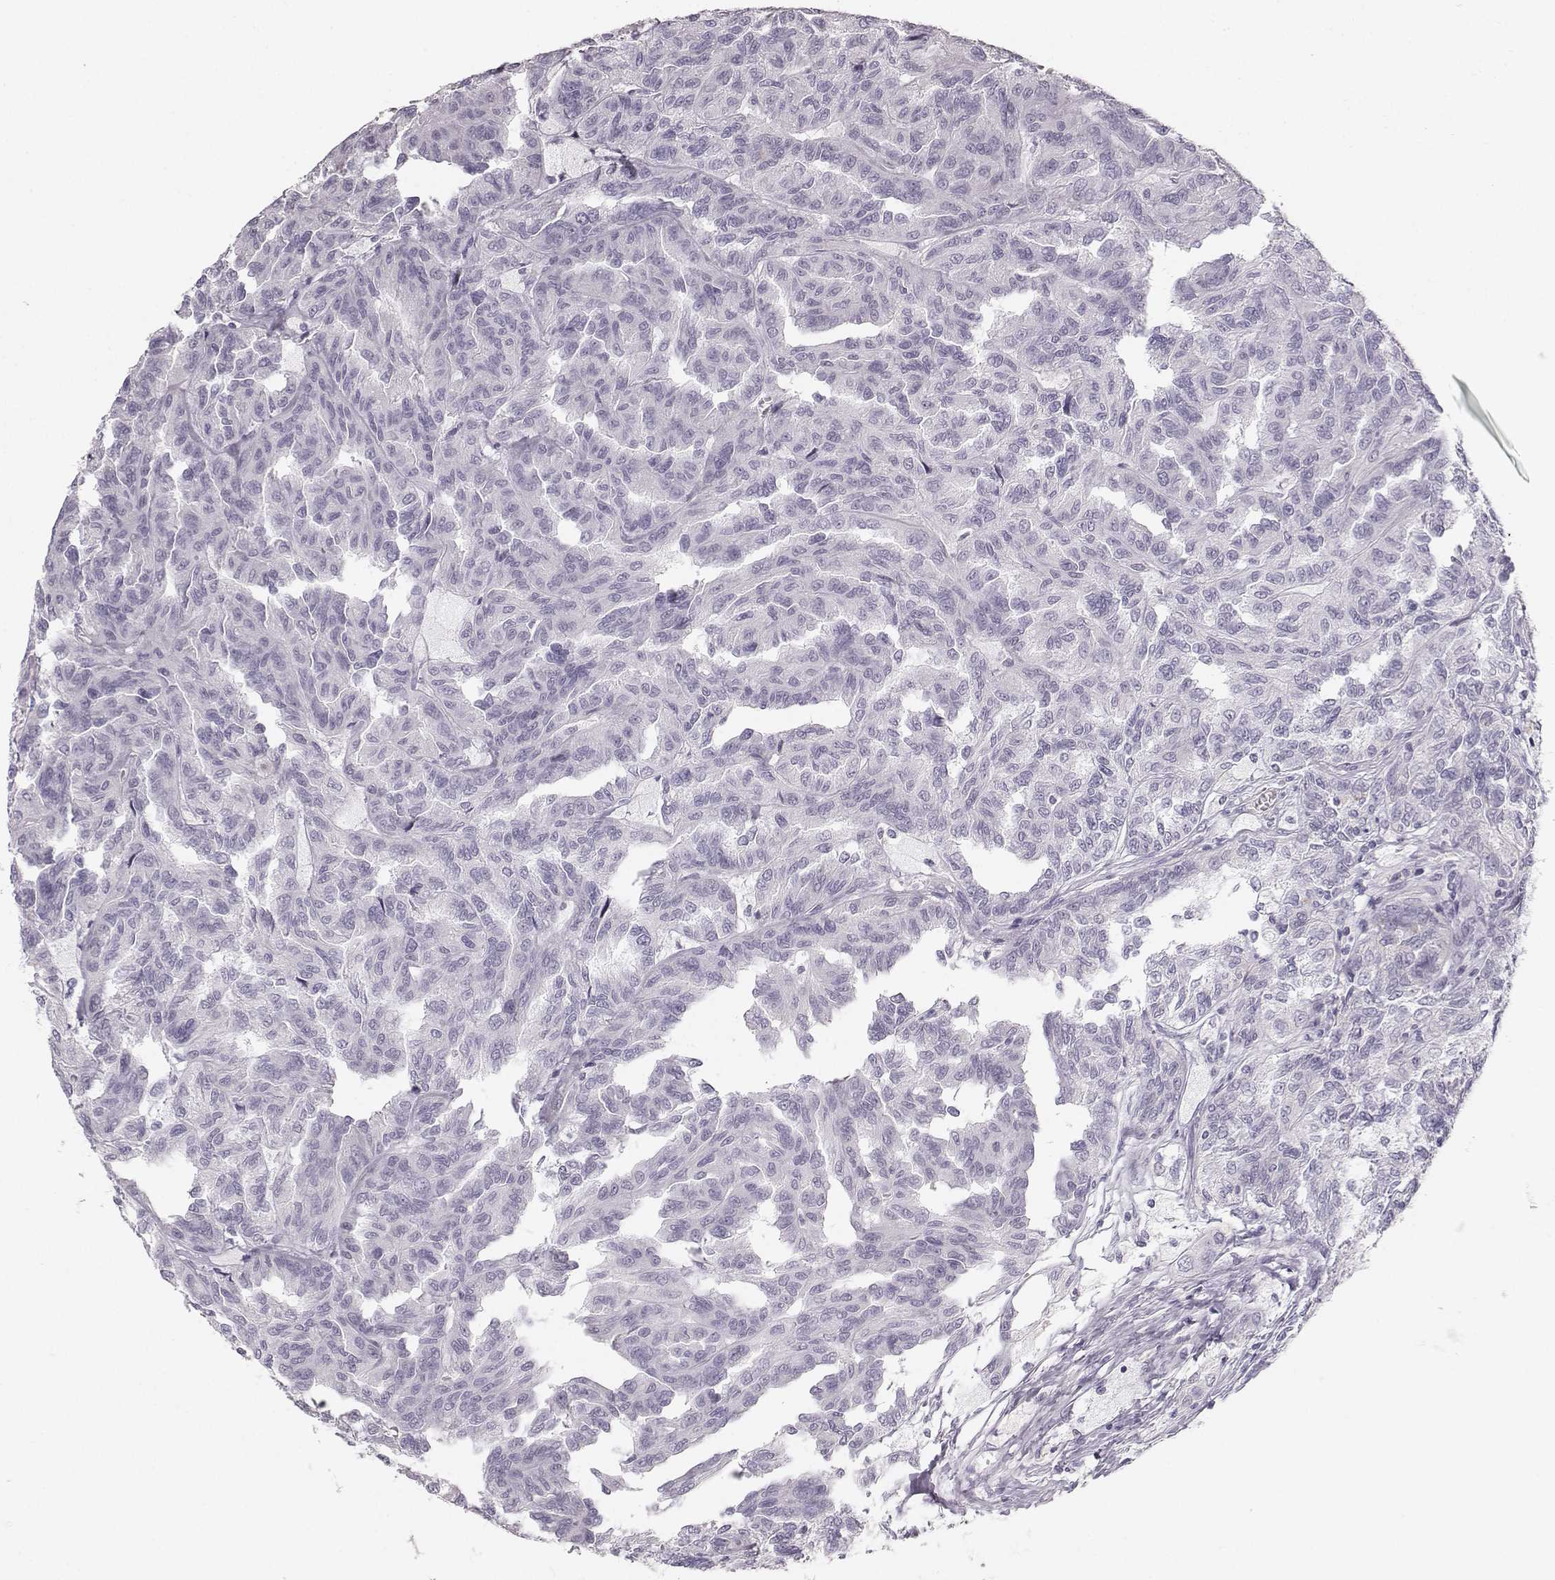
{"staining": {"intensity": "negative", "quantity": "none", "location": "none"}, "tissue": "renal cancer", "cell_type": "Tumor cells", "image_type": "cancer", "snomed": [{"axis": "morphology", "description": "Adenocarcinoma, NOS"}, {"axis": "topography", "description": "Kidney"}], "caption": "Photomicrograph shows no significant protein expression in tumor cells of renal cancer.", "gene": "CASR", "patient": {"sex": "male", "age": 79}}